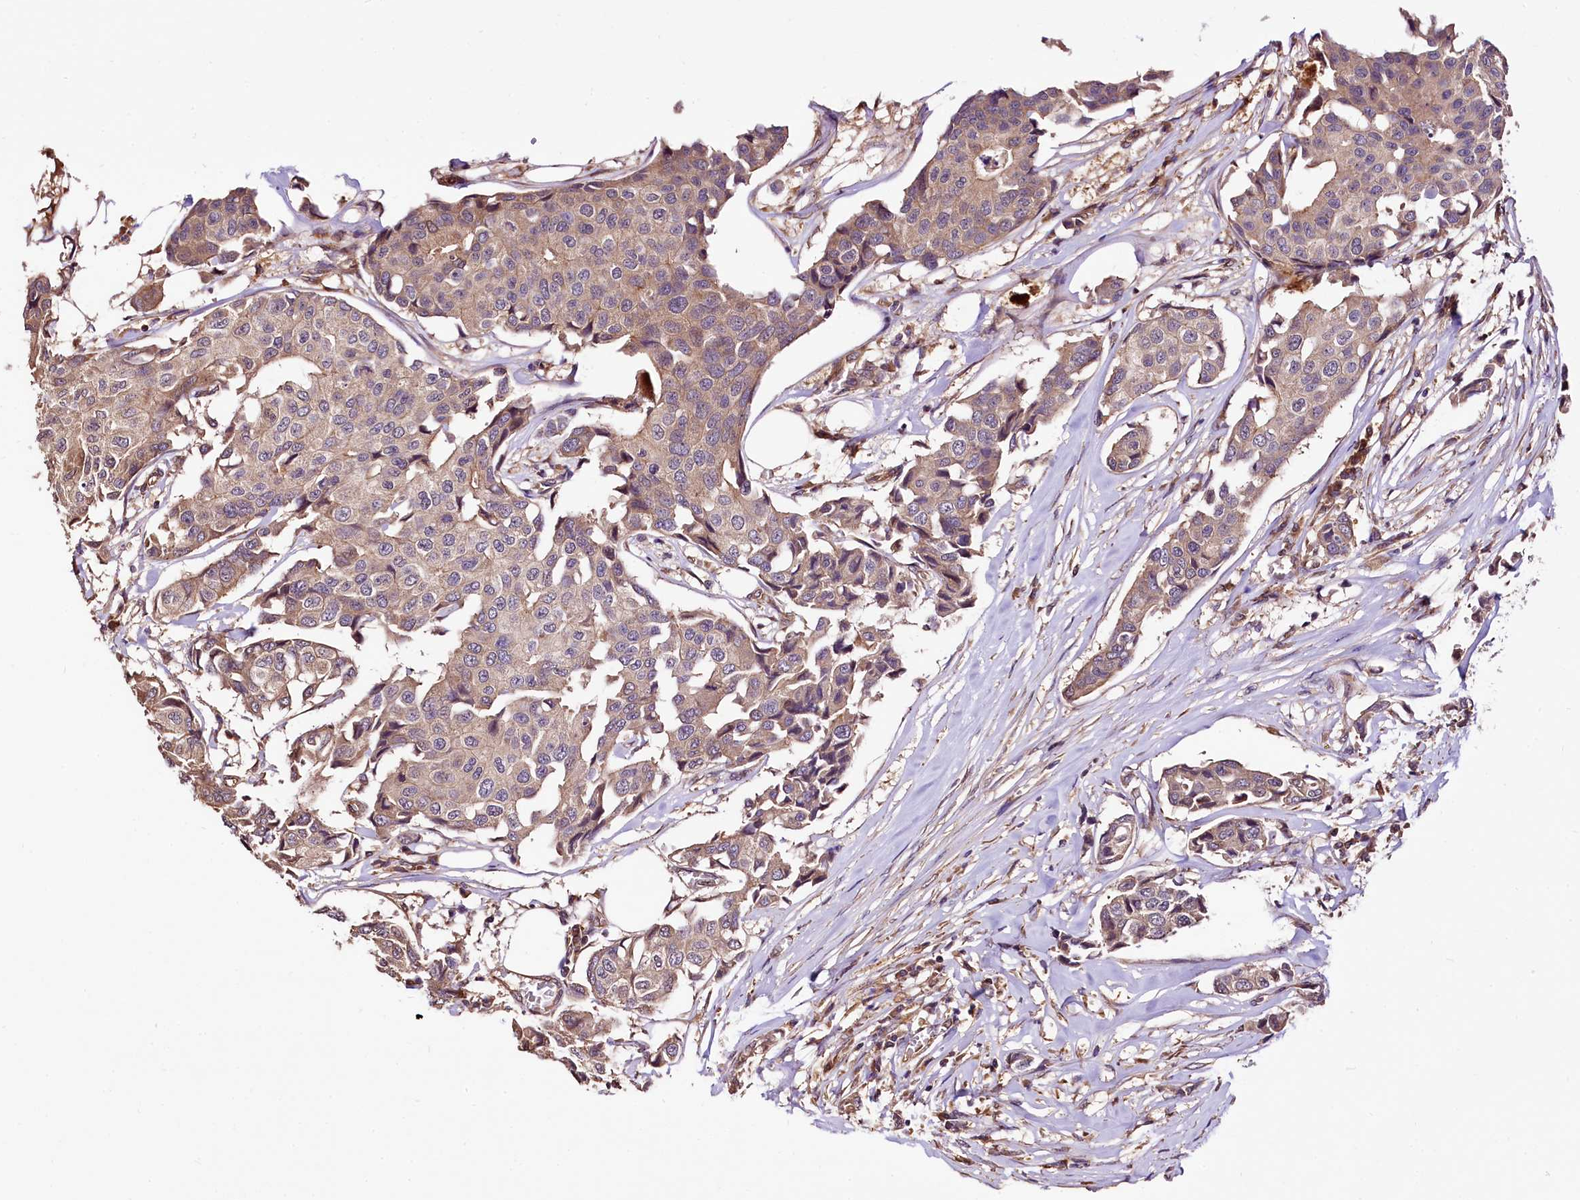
{"staining": {"intensity": "weak", "quantity": "25%-75%", "location": "cytoplasmic/membranous"}, "tissue": "breast cancer", "cell_type": "Tumor cells", "image_type": "cancer", "snomed": [{"axis": "morphology", "description": "Duct carcinoma"}, {"axis": "topography", "description": "Breast"}], "caption": "An IHC histopathology image of tumor tissue is shown. Protein staining in brown labels weak cytoplasmic/membranous positivity in breast cancer within tumor cells.", "gene": "TBCEL", "patient": {"sex": "female", "age": 80}}